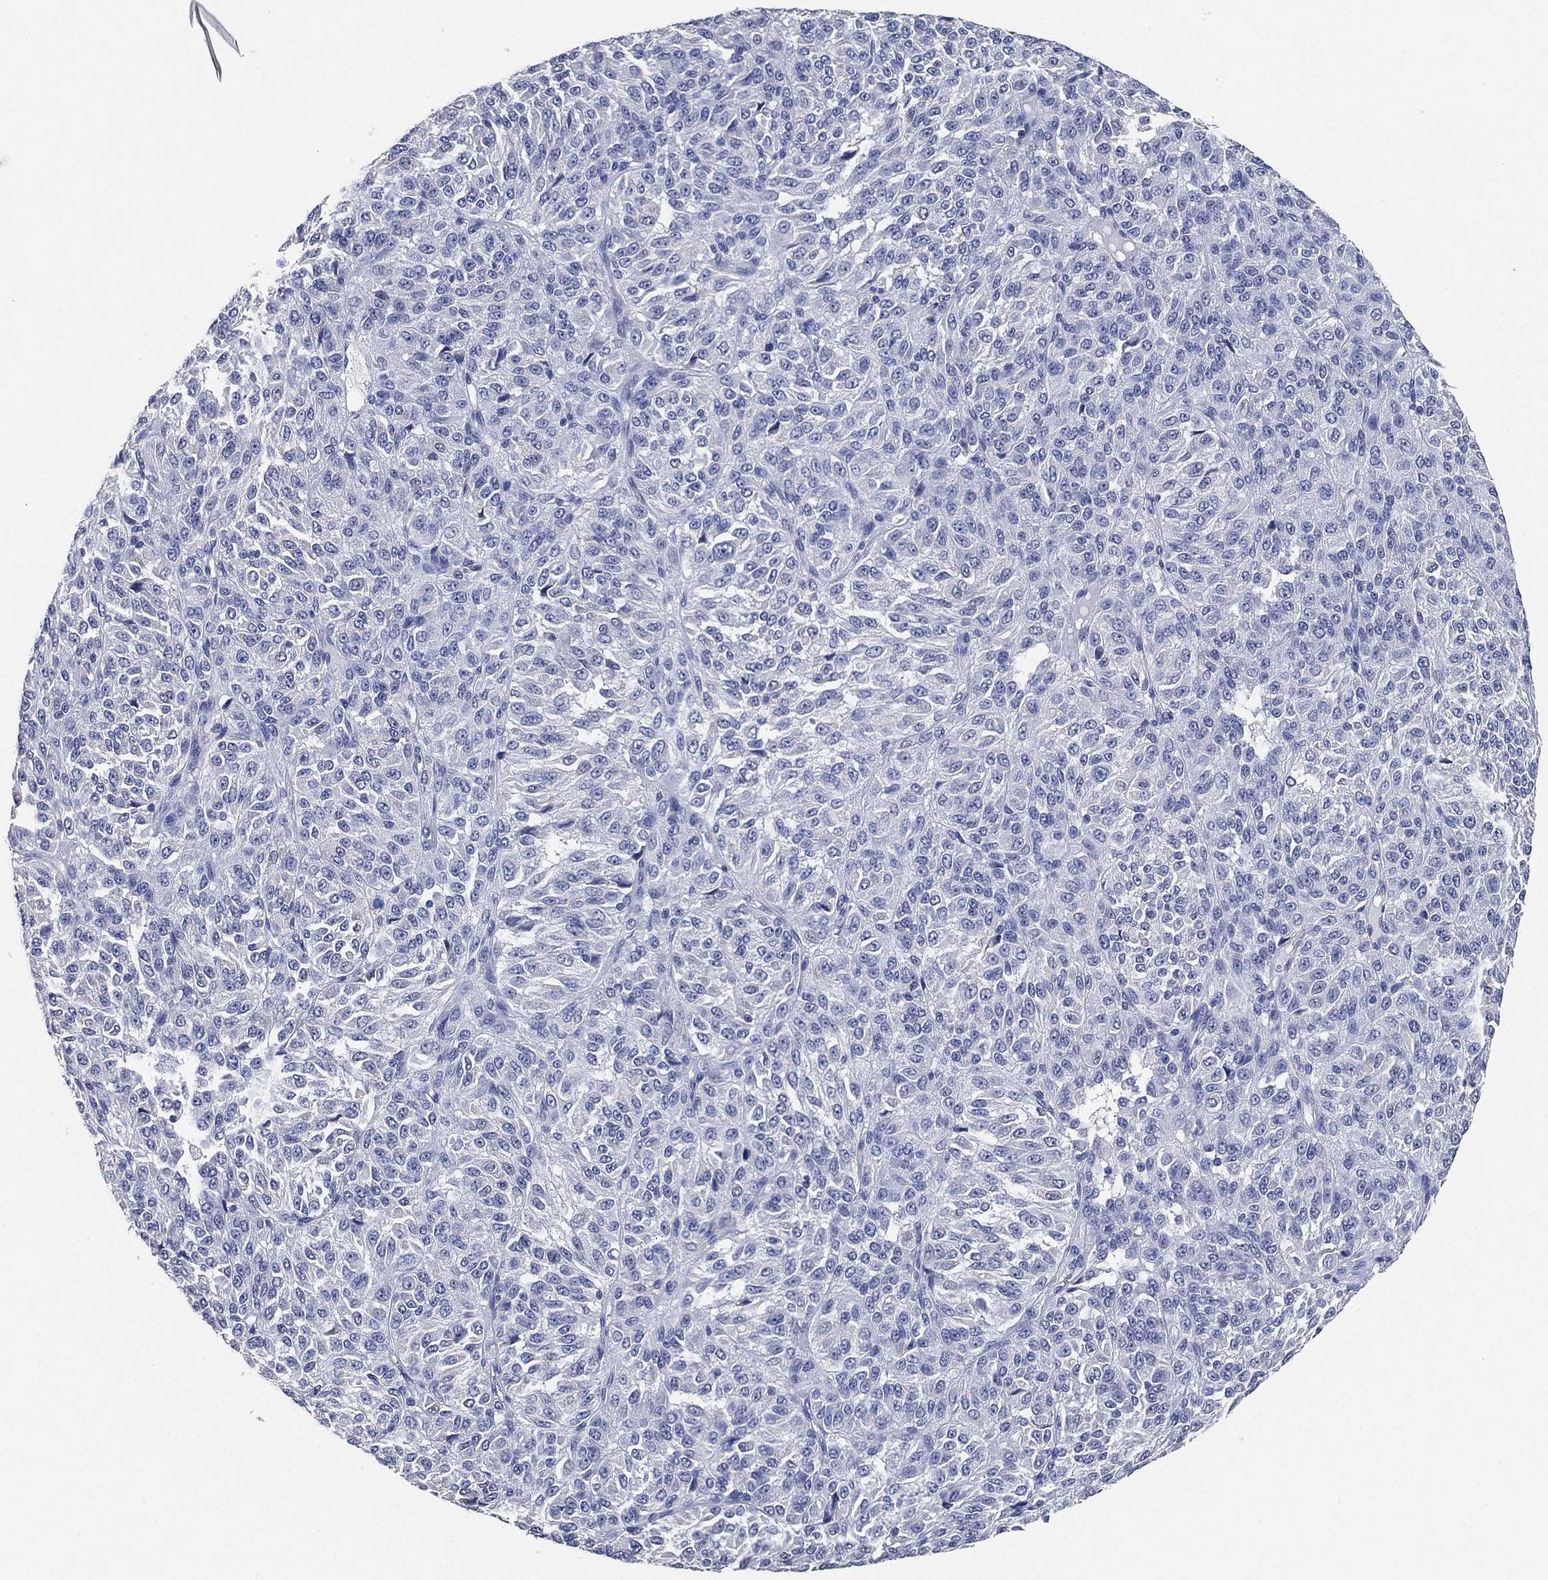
{"staining": {"intensity": "negative", "quantity": "none", "location": "none"}, "tissue": "melanoma", "cell_type": "Tumor cells", "image_type": "cancer", "snomed": [{"axis": "morphology", "description": "Malignant melanoma, Metastatic site"}, {"axis": "topography", "description": "Brain"}], "caption": "Tumor cells show no significant protein staining in melanoma.", "gene": "IYD", "patient": {"sex": "female", "age": 56}}